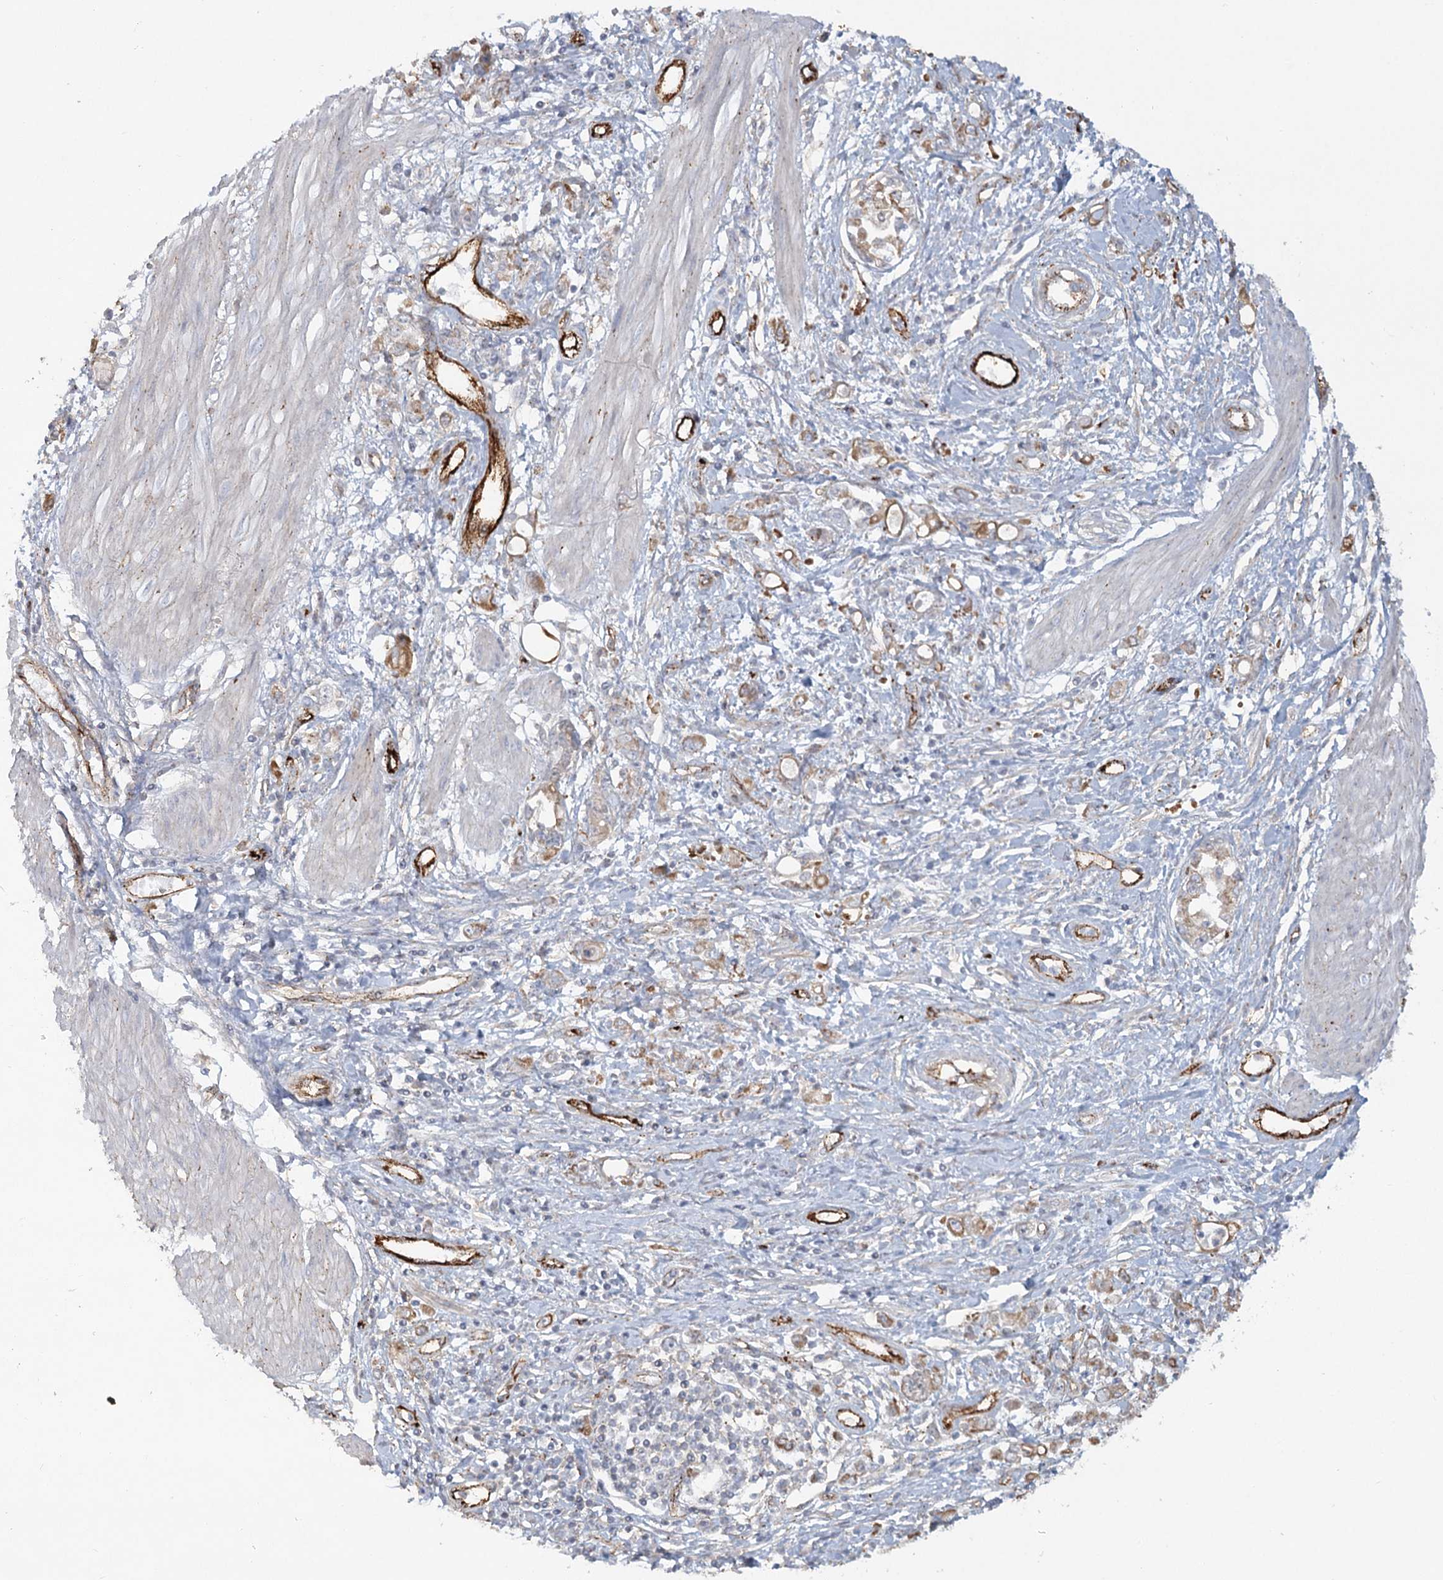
{"staining": {"intensity": "weak", "quantity": "<25%", "location": "cytoplasmic/membranous"}, "tissue": "stomach cancer", "cell_type": "Tumor cells", "image_type": "cancer", "snomed": [{"axis": "morphology", "description": "Adenocarcinoma, NOS"}, {"axis": "topography", "description": "Stomach"}], "caption": "This is an immunohistochemistry image of human adenocarcinoma (stomach). There is no expression in tumor cells.", "gene": "KBTBD4", "patient": {"sex": "female", "age": 76}}